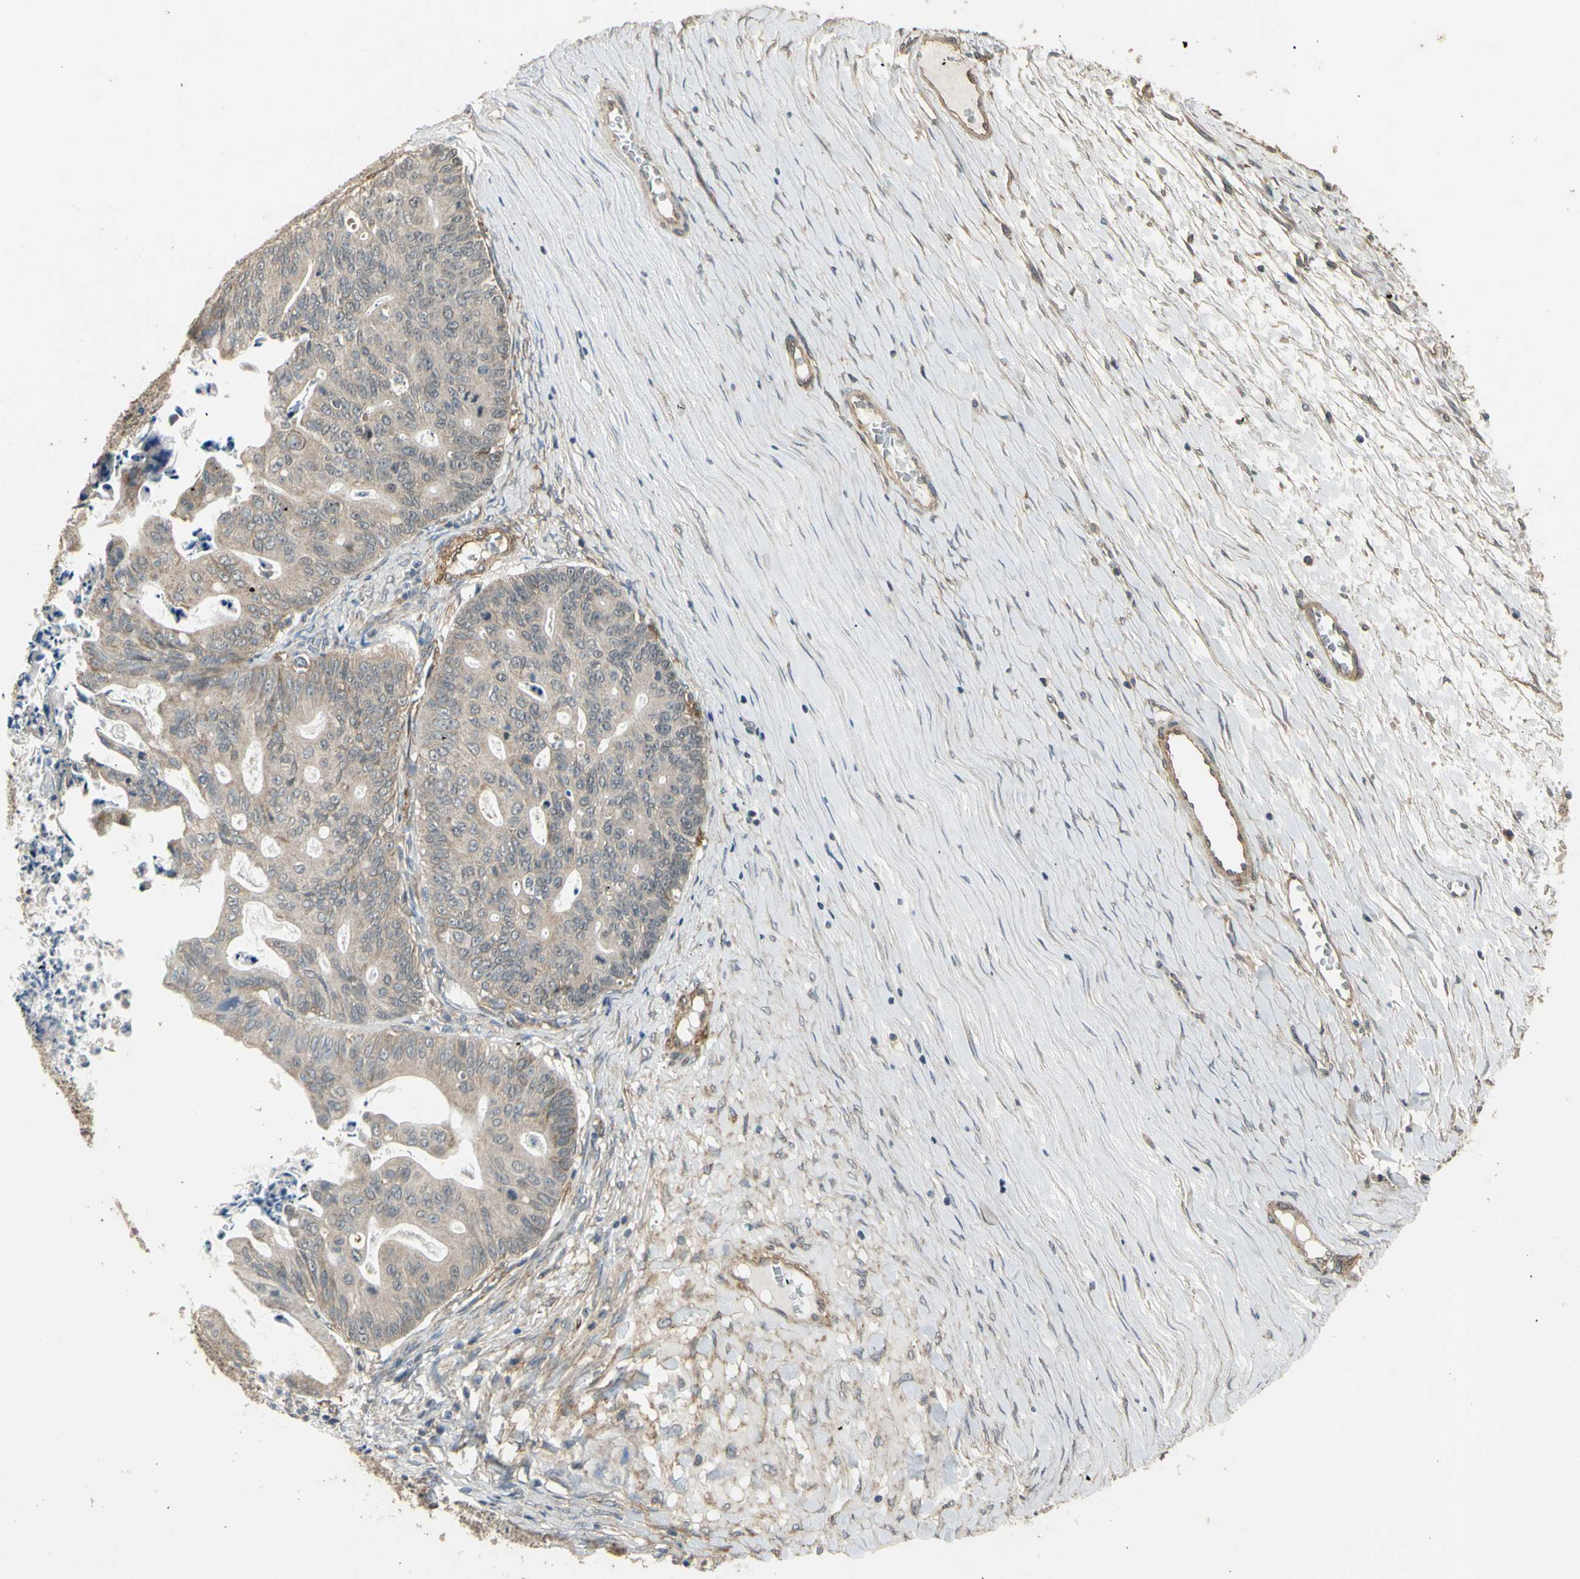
{"staining": {"intensity": "weak", "quantity": ">75%", "location": "cytoplasmic/membranous"}, "tissue": "ovarian cancer", "cell_type": "Tumor cells", "image_type": "cancer", "snomed": [{"axis": "morphology", "description": "Cystadenocarcinoma, mucinous, NOS"}, {"axis": "topography", "description": "Ovary"}], "caption": "Human ovarian cancer stained with a protein marker exhibits weak staining in tumor cells.", "gene": "EFNB2", "patient": {"sex": "female", "age": 37}}